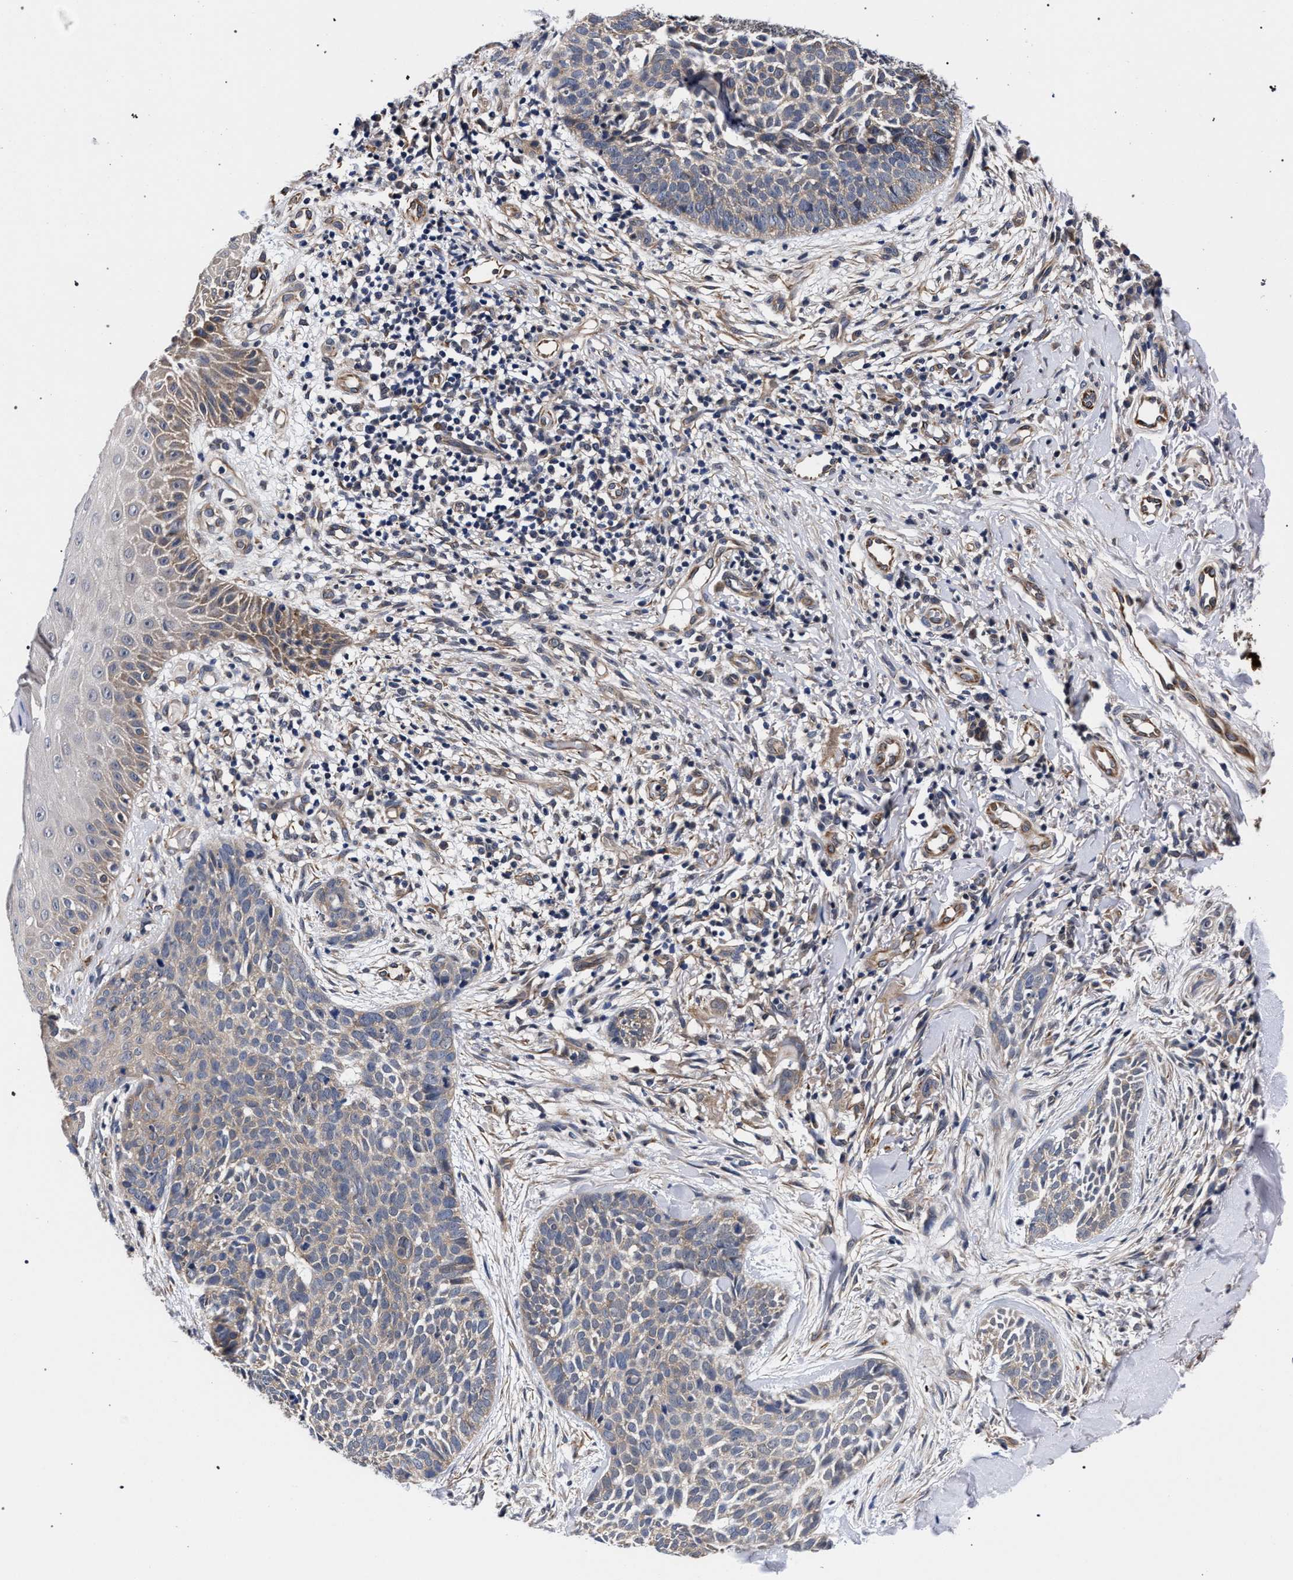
{"staining": {"intensity": "weak", "quantity": "25%-75%", "location": "cytoplasmic/membranous"}, "tissue": "skin cancer", "cell_type": "Tumor cells", "image_type": "cancer", "snomed": [{"axis": "morphology", "description": "Normal tissue, NOS"}, {"axis": "morphology", "description": "Basal cell carcinoma"}, {"axis": "topography", "description": "Skin"}], "caption": "This is a micrograph of IHC staining of skin cancer, which shows weak expression in the cytoplasmic/membranous of tumor cells.", "gene": "RBM33", "patient": {"sex": "male", "age": 67}}